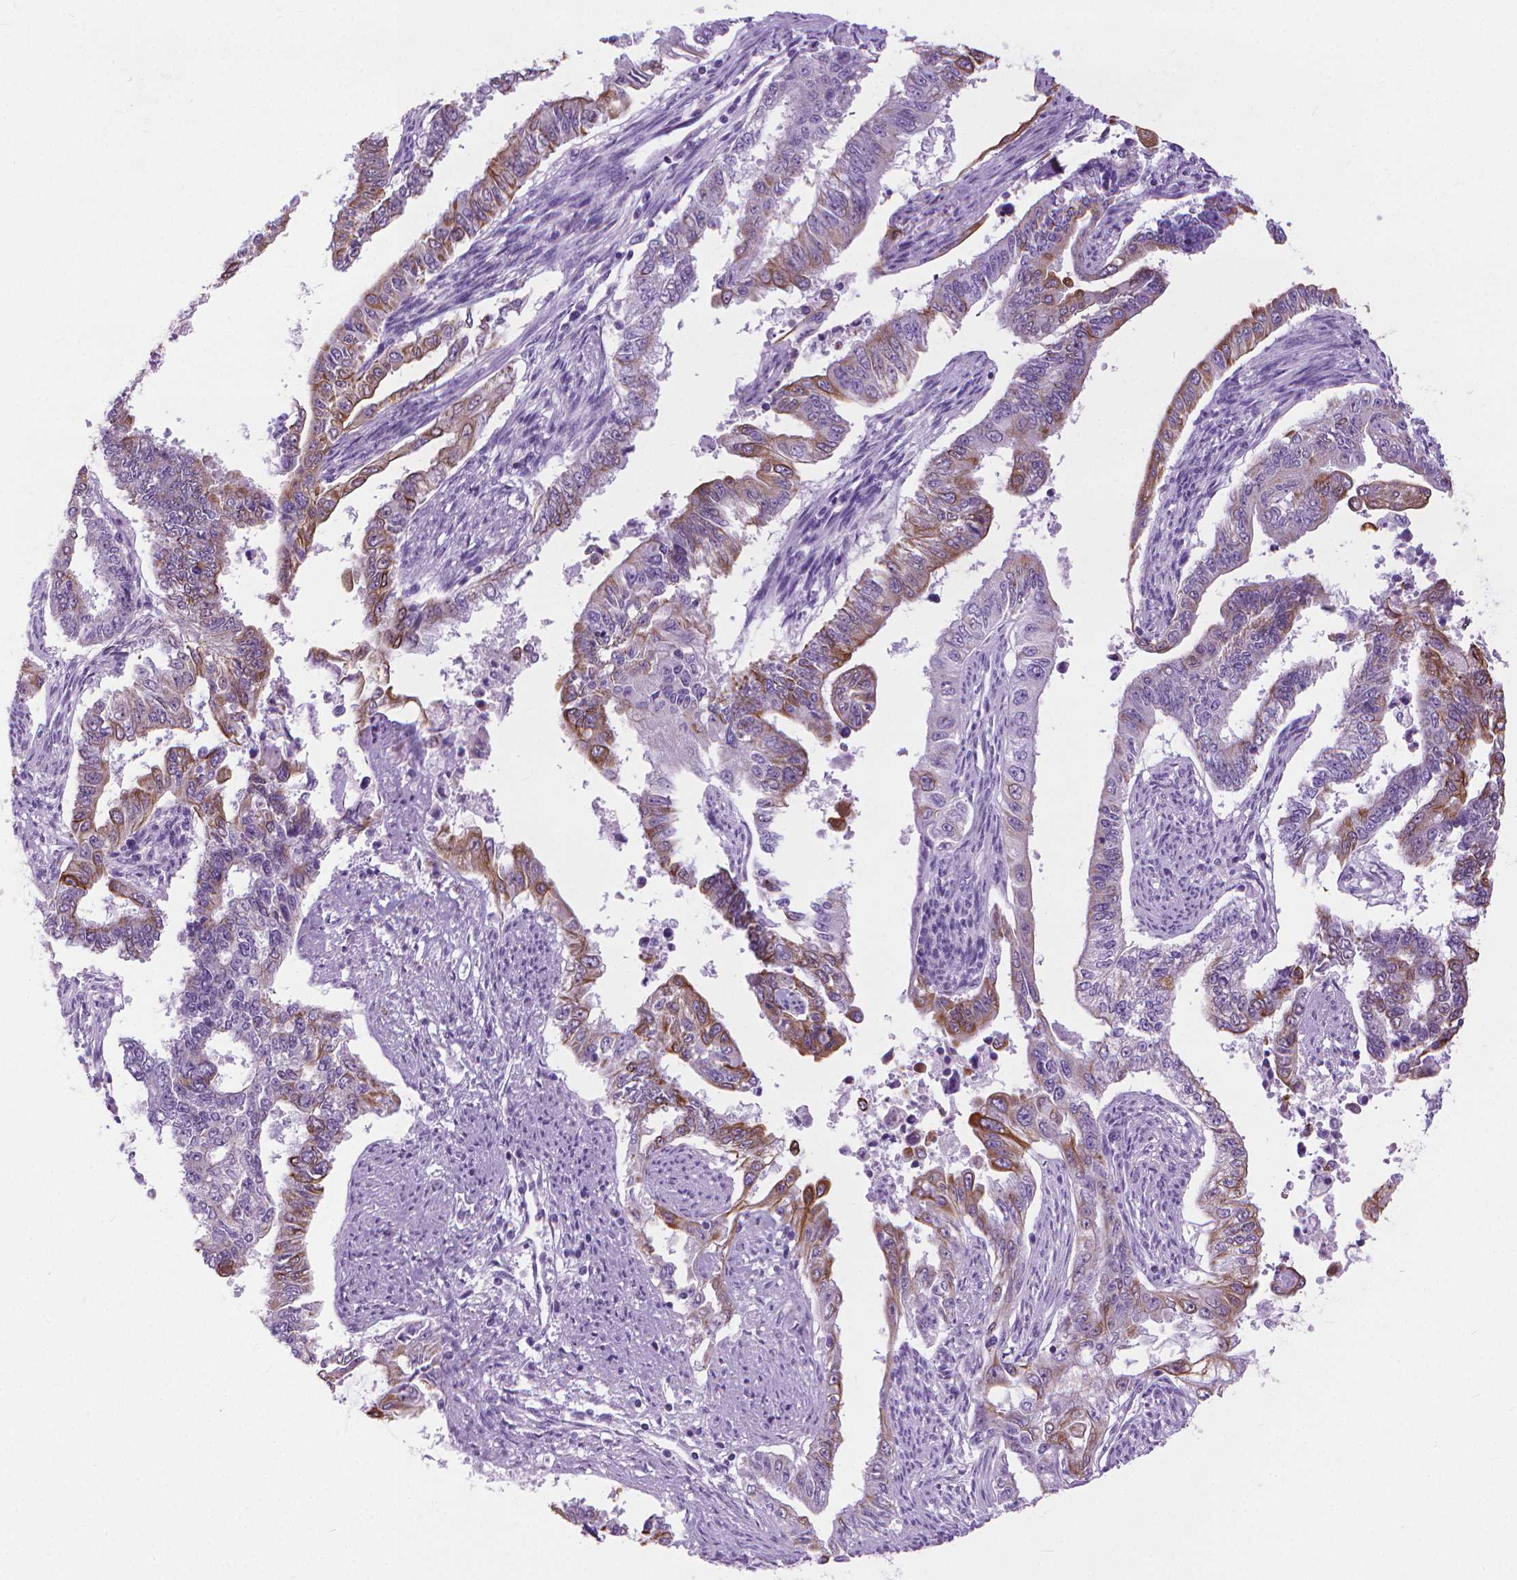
{"staining": {"intensity": "moderate", "quantity": "<25%", "location": "cytoplasmic/membranous"}, "tissue": "endometrial cancer", "cell_type": "Tumor cells", "image_type": "cancer", "snomed": [{"axis": "morphology", "description": "Adenocarcinoma, NOS"}, {"axis": "topography", "description": "Uterus"}], "caption": "This is a histology image of immunohistochemistry (IHC) staining of endometrial adenocarcinoma, which shows moderate expression in the cytoplasmic/membranous of tumor cells.", "gene": "HTR2B", "patient": {"sex": "female", "age": 59}}